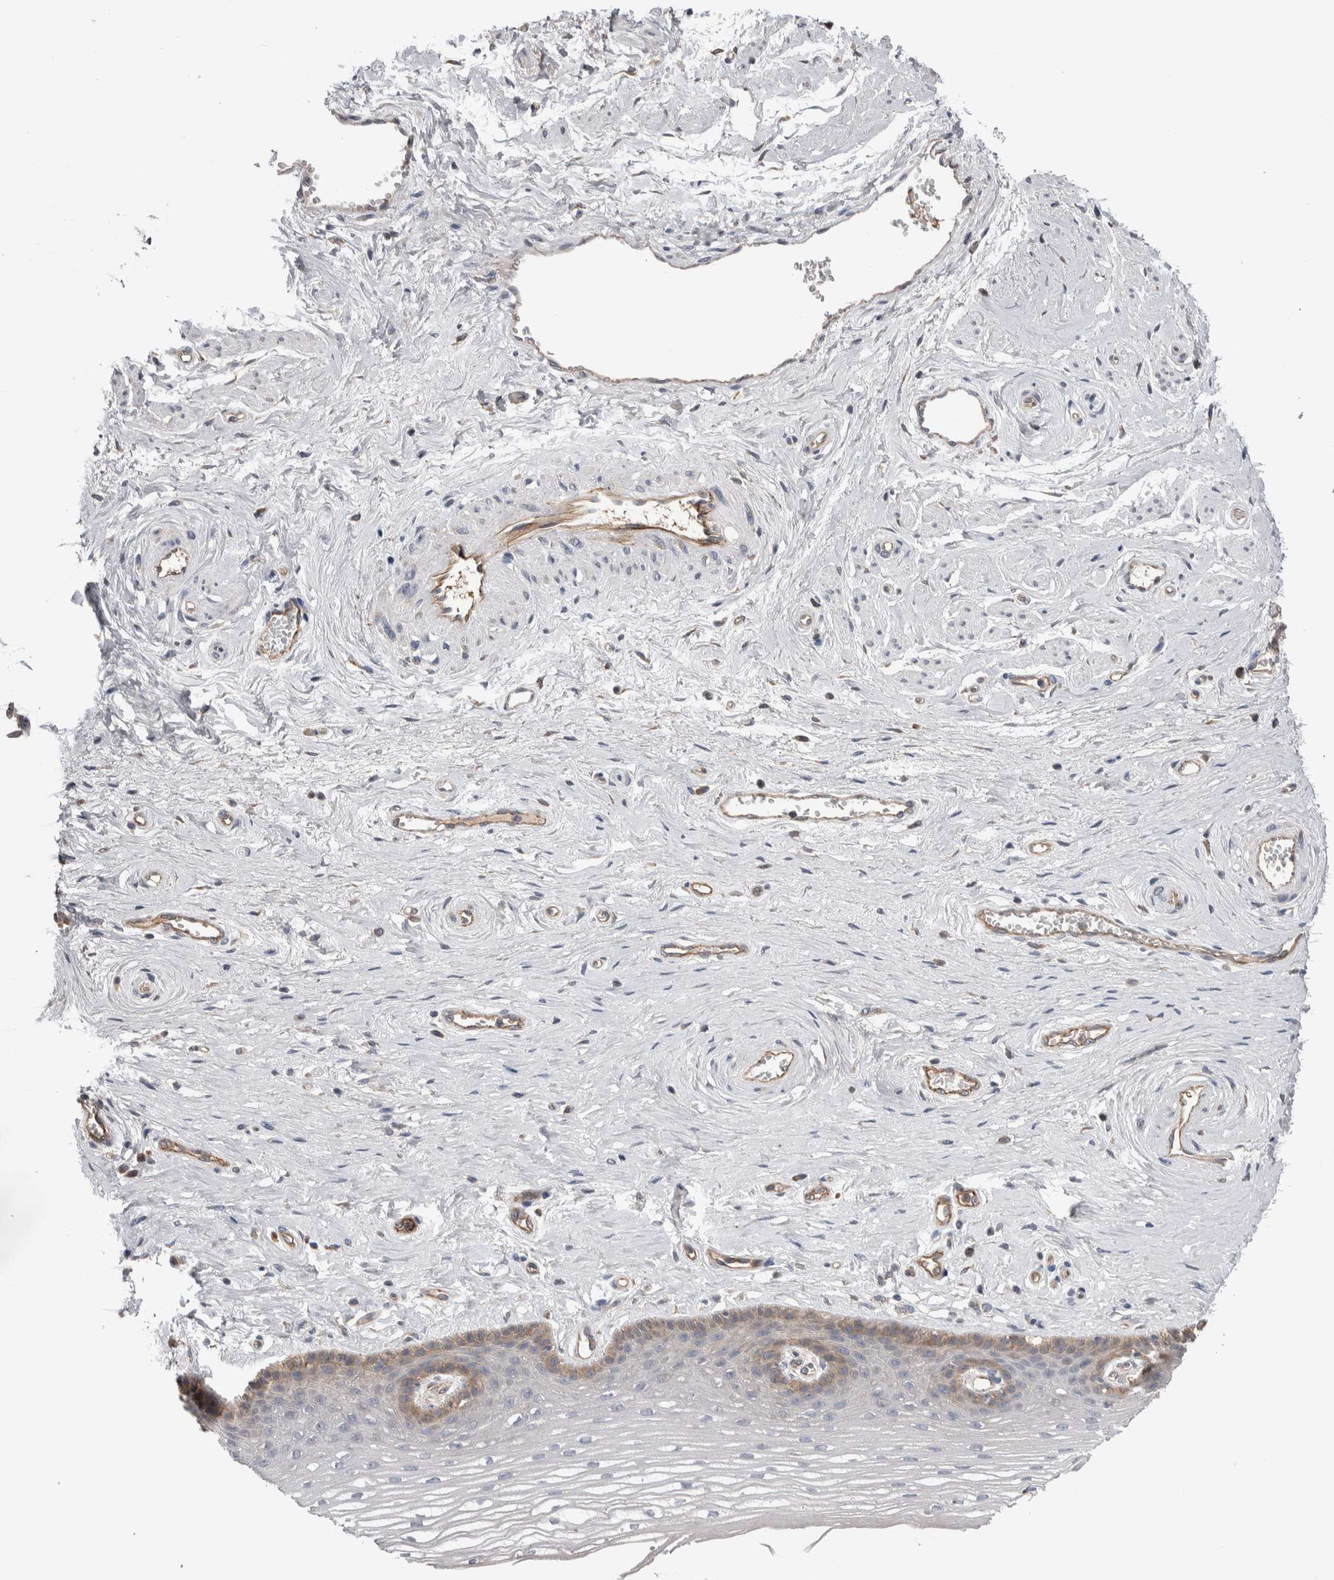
{"staining": {"intensity": "weak", "quantity": "<25%", "location": "cytoplasmic/membranous"}, "tissue": "vagina", "cell_type": "Squamous epithelial cells", "image_type": "normal", "snomed": [{"axis": "morphology", "description": "Normal tissue, NOS"}, {"axis": "topography", "description": "Vagina"}], "caption": "This is a histopathology image of immunohistochemistry (IHC) staining of unremarkable vagina, which shows no expression in squamous epithelial cells. Brightfield microscopy of IHC stained with DAB (3,3'-diaminobenzidine) (brown) and hematoxylin (blue), captured at high magnification.", "gene": "LIMA1", "patient": {"sex": "female", "age": 46}}